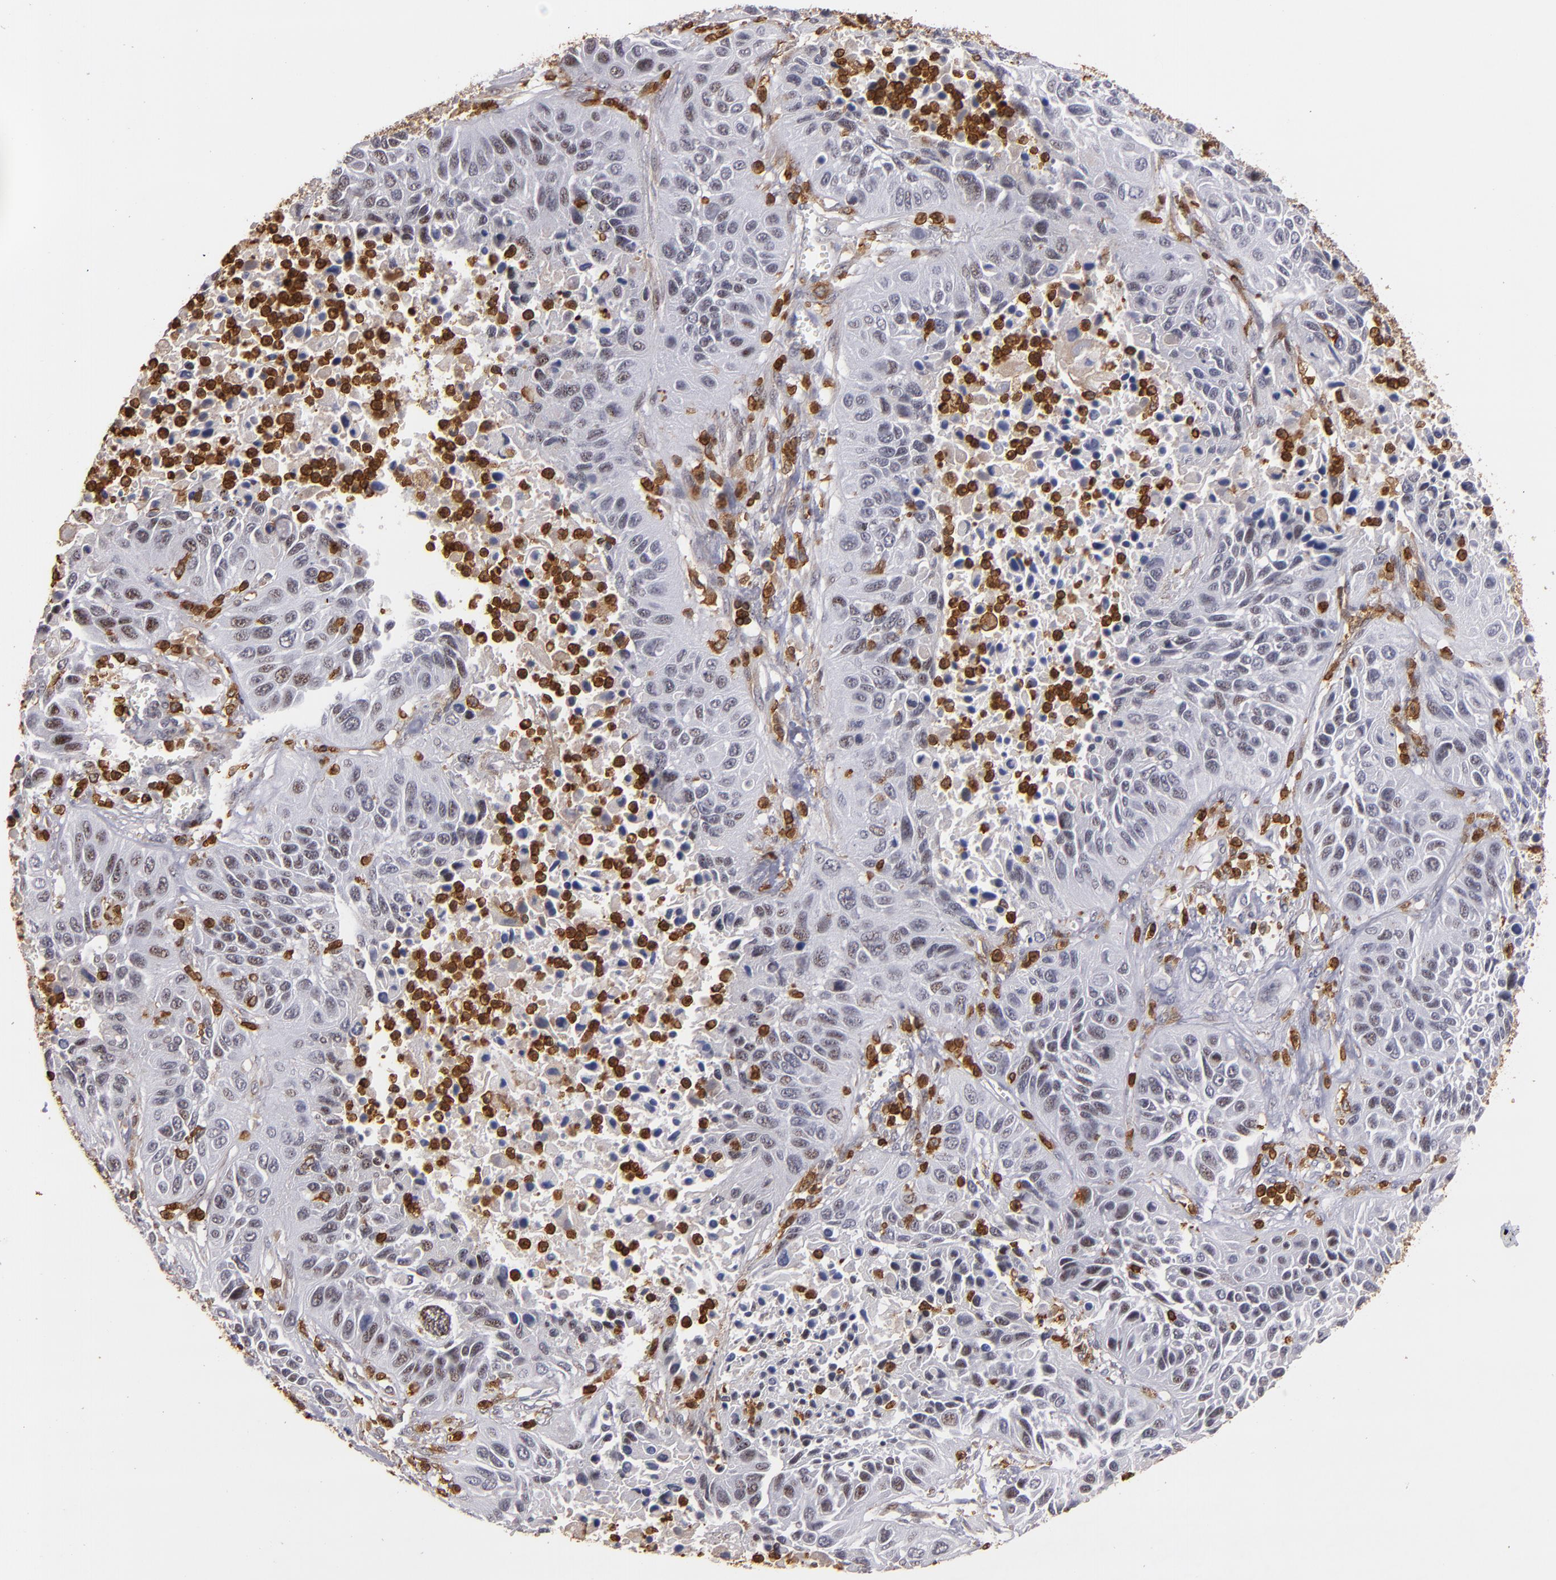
{"staining": {"intensity": "weak", "quantity": "25%-75%", "location": "nuclear"}, "tissue": "lung cancer", "cell_type": "Tumor cells", "image_type": "cancer", "snomed": [{"axis": "morphology", "description": "Squamous cell carcinoma, NOS"}, {"axis": "topography", "description": "Lung"}], "caption": "IHC histopathology image of neoplastic tissue: human lung cancer (squamous cell carcinoma) stained using immunohistochemistry (IHC) exhibits low levels of weak protein expression localized specifically in the nuclear of tumor cells, appearing as a nuclear brown color.", "gene": "WAS", "patient": {"sex": "female", "age": 76}}